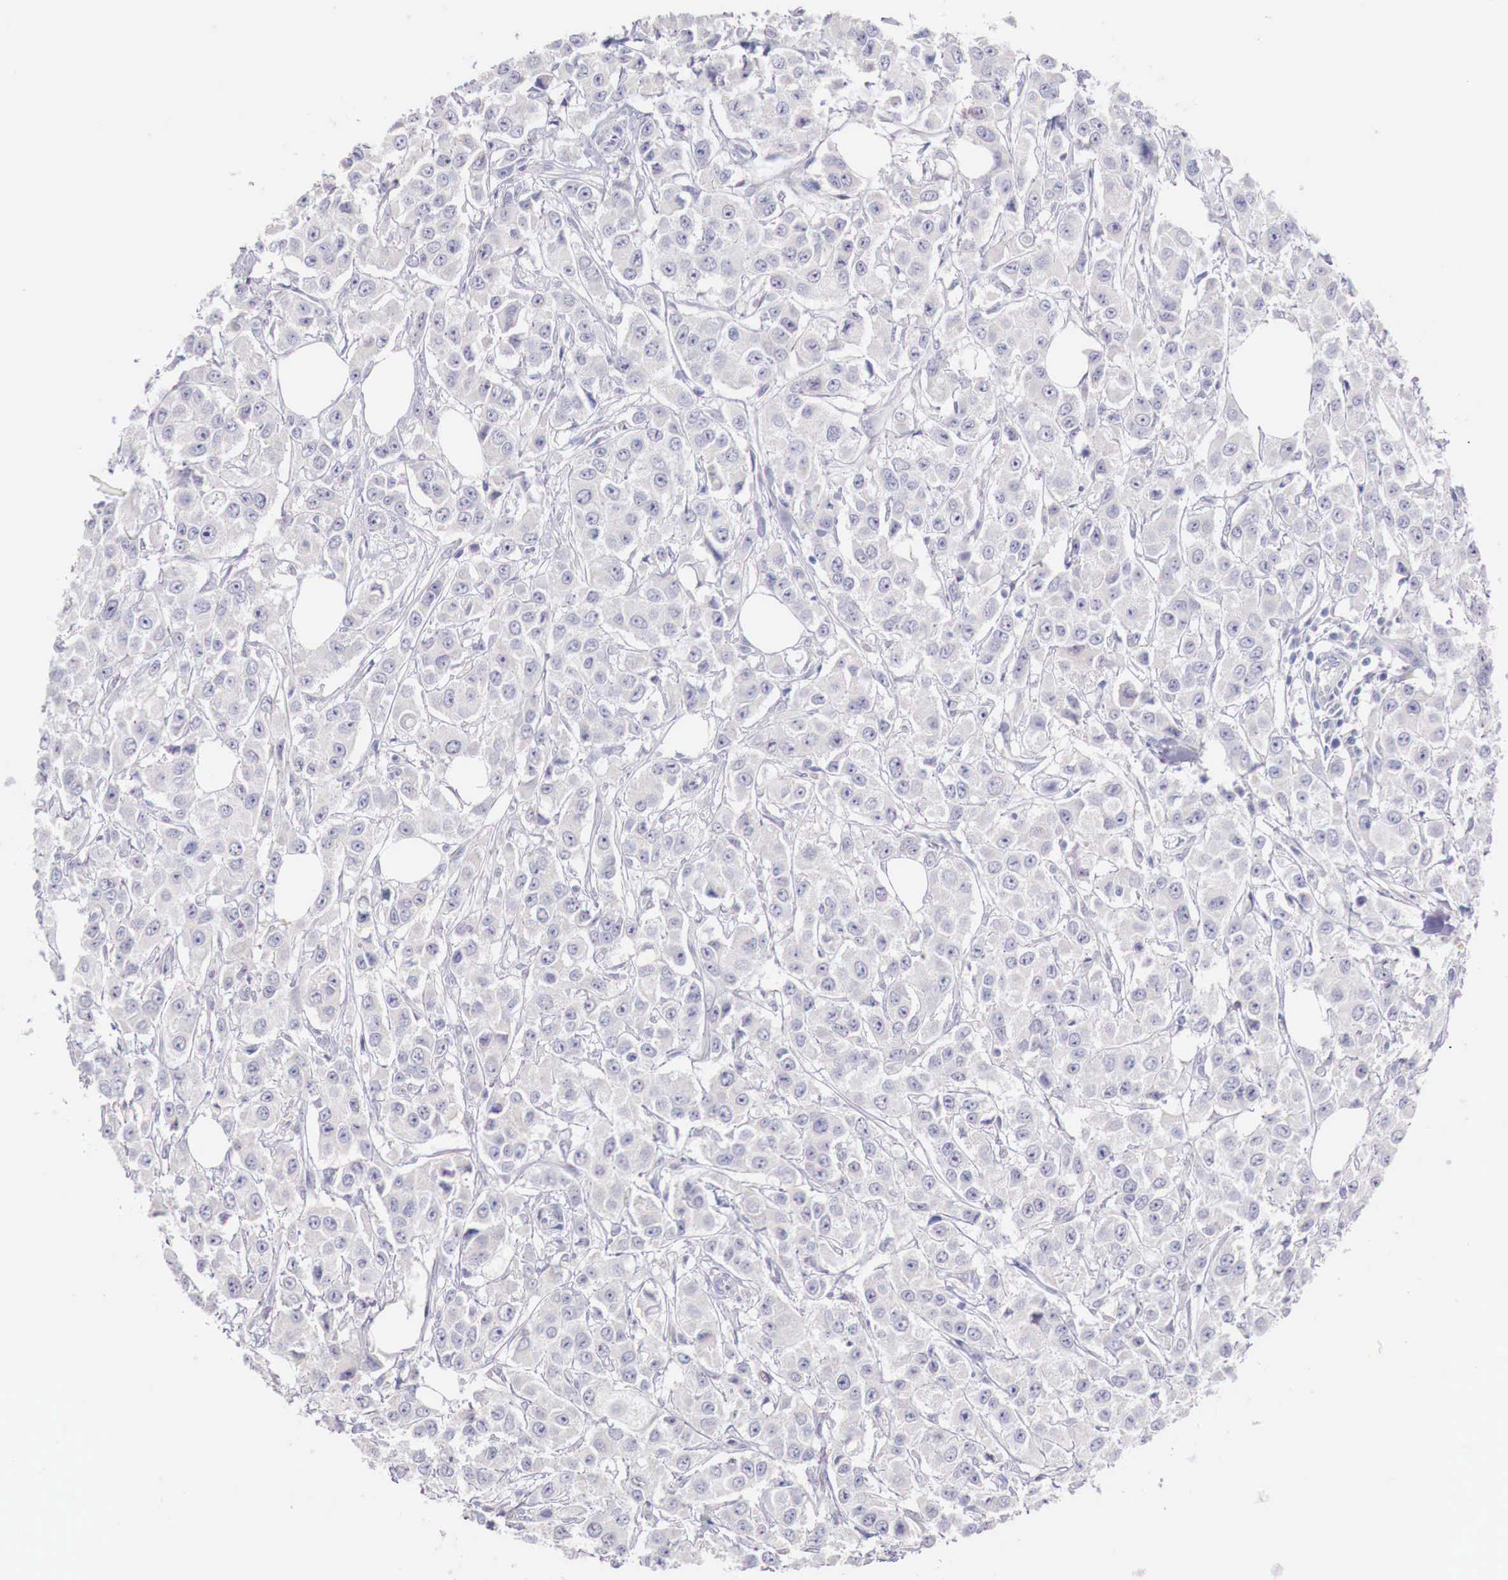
{"staining": {"intensity": "negative", "quantity": "none", "location": "none"}, "tissue": "breast cancer", "cell_type": "Tumor cells", "image_type": "cancer", "snomed": [{"axis": "morphology", "description": "Duct carcinoma"}, {"axis": "topography", "description": "Breast"}], "caption": "There is no significant positivity in tumor cells of breast cancer. The staining is performed using DAB brown chromogen with nuclei counter-stained in using hematoxylin.", "gene": "ITIH6", "patient": {"sex": "female", "age": 58}}